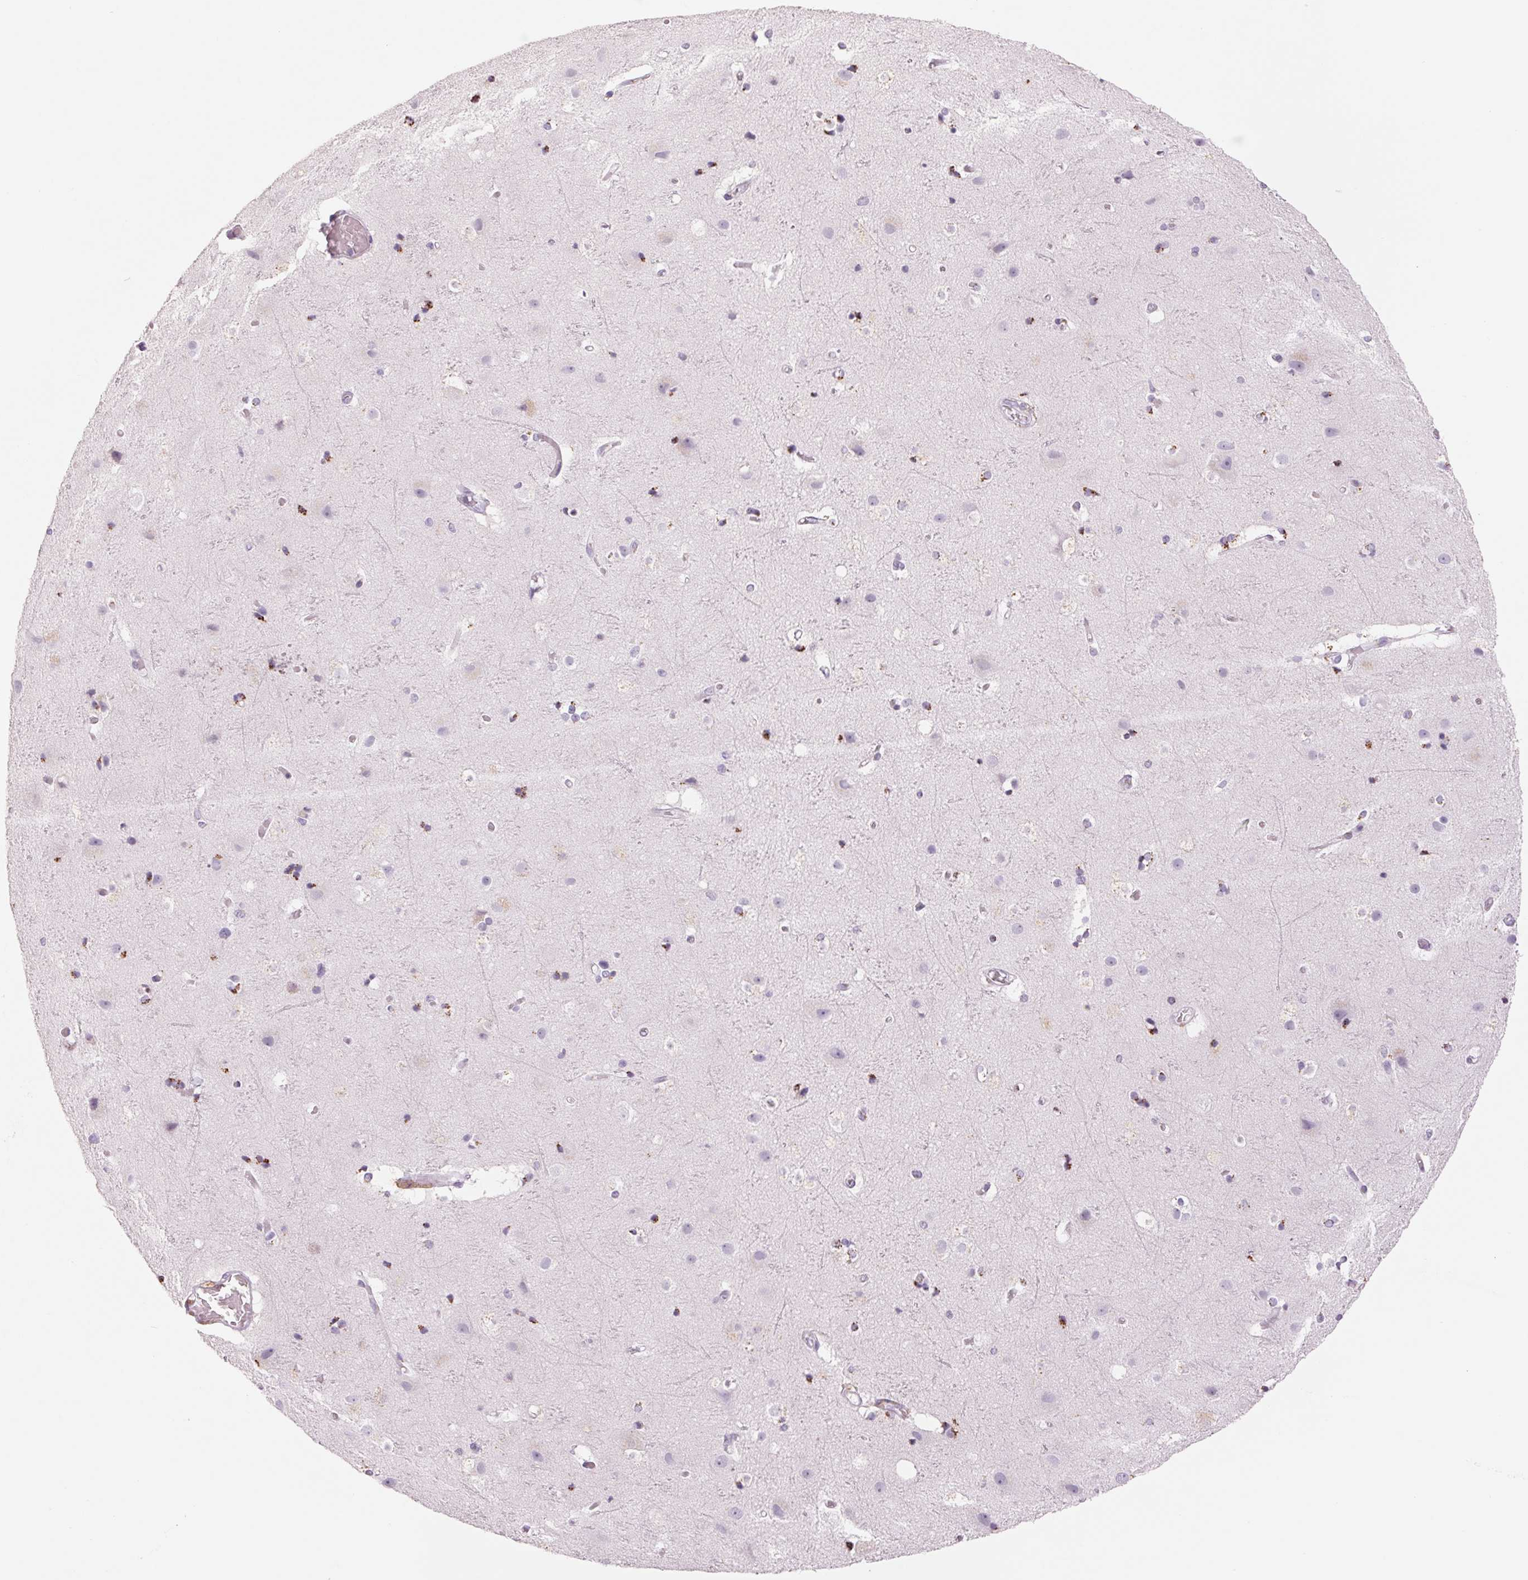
{"staining": {"intensity": "negative", "quantity": "none", "location": "none"}, "tissue": "cerebral cortex", "cell_type": "Endothelial cells", "image_type": "normal", "snomed": [{"axis": "morphology", "description": "Normal tissue, NOS"}, {"axis": "topography", "description": "Cerebral cortex"}], "caption": "Histopathology image shows no significant protein positivity in endothelial cells of unremarkable cerebral cortex. Nuclei are stained in blue.", "gene": "GALNT7", "patient": {"sex": "female", "age": 52}}